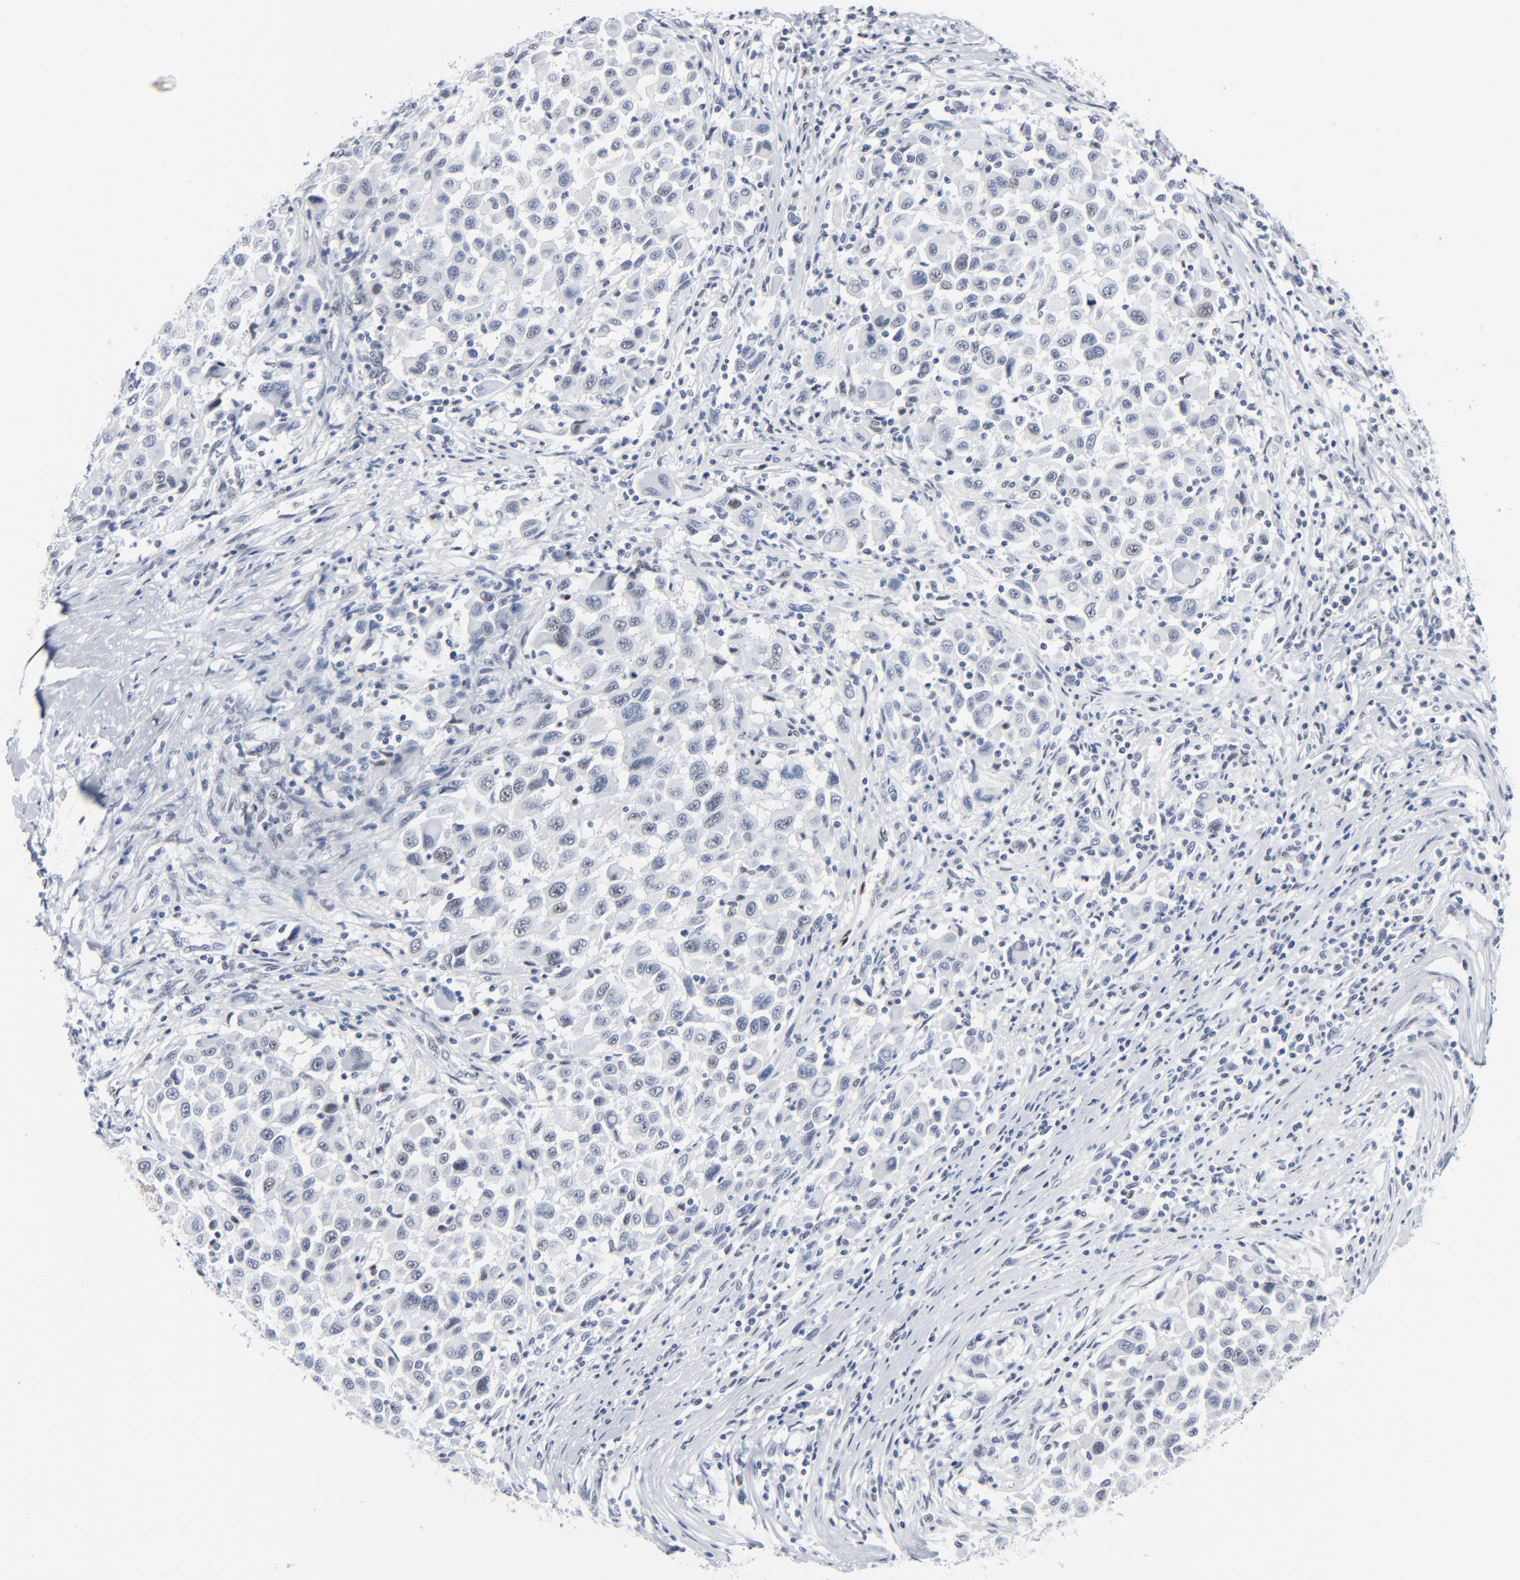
{"staining": {"intensity": "weak", "quantity": "<25%", "location": "nuclear"}, "tissue": "melanoma", "cell_type": "Tumor cells", "image_type": "cancer", "snomed": [{"axis": "morphology", "description": "Malignant melanoma, Metastatic site"}, {"axis": "topography", "description": "Lymph node"}], "caption": "IHC of human malignant melanoma (metastatic site) demonstrates no staining in tumor cells.", "gene": "SIRT1", "patient": {"sex": "male", "age": 61}}